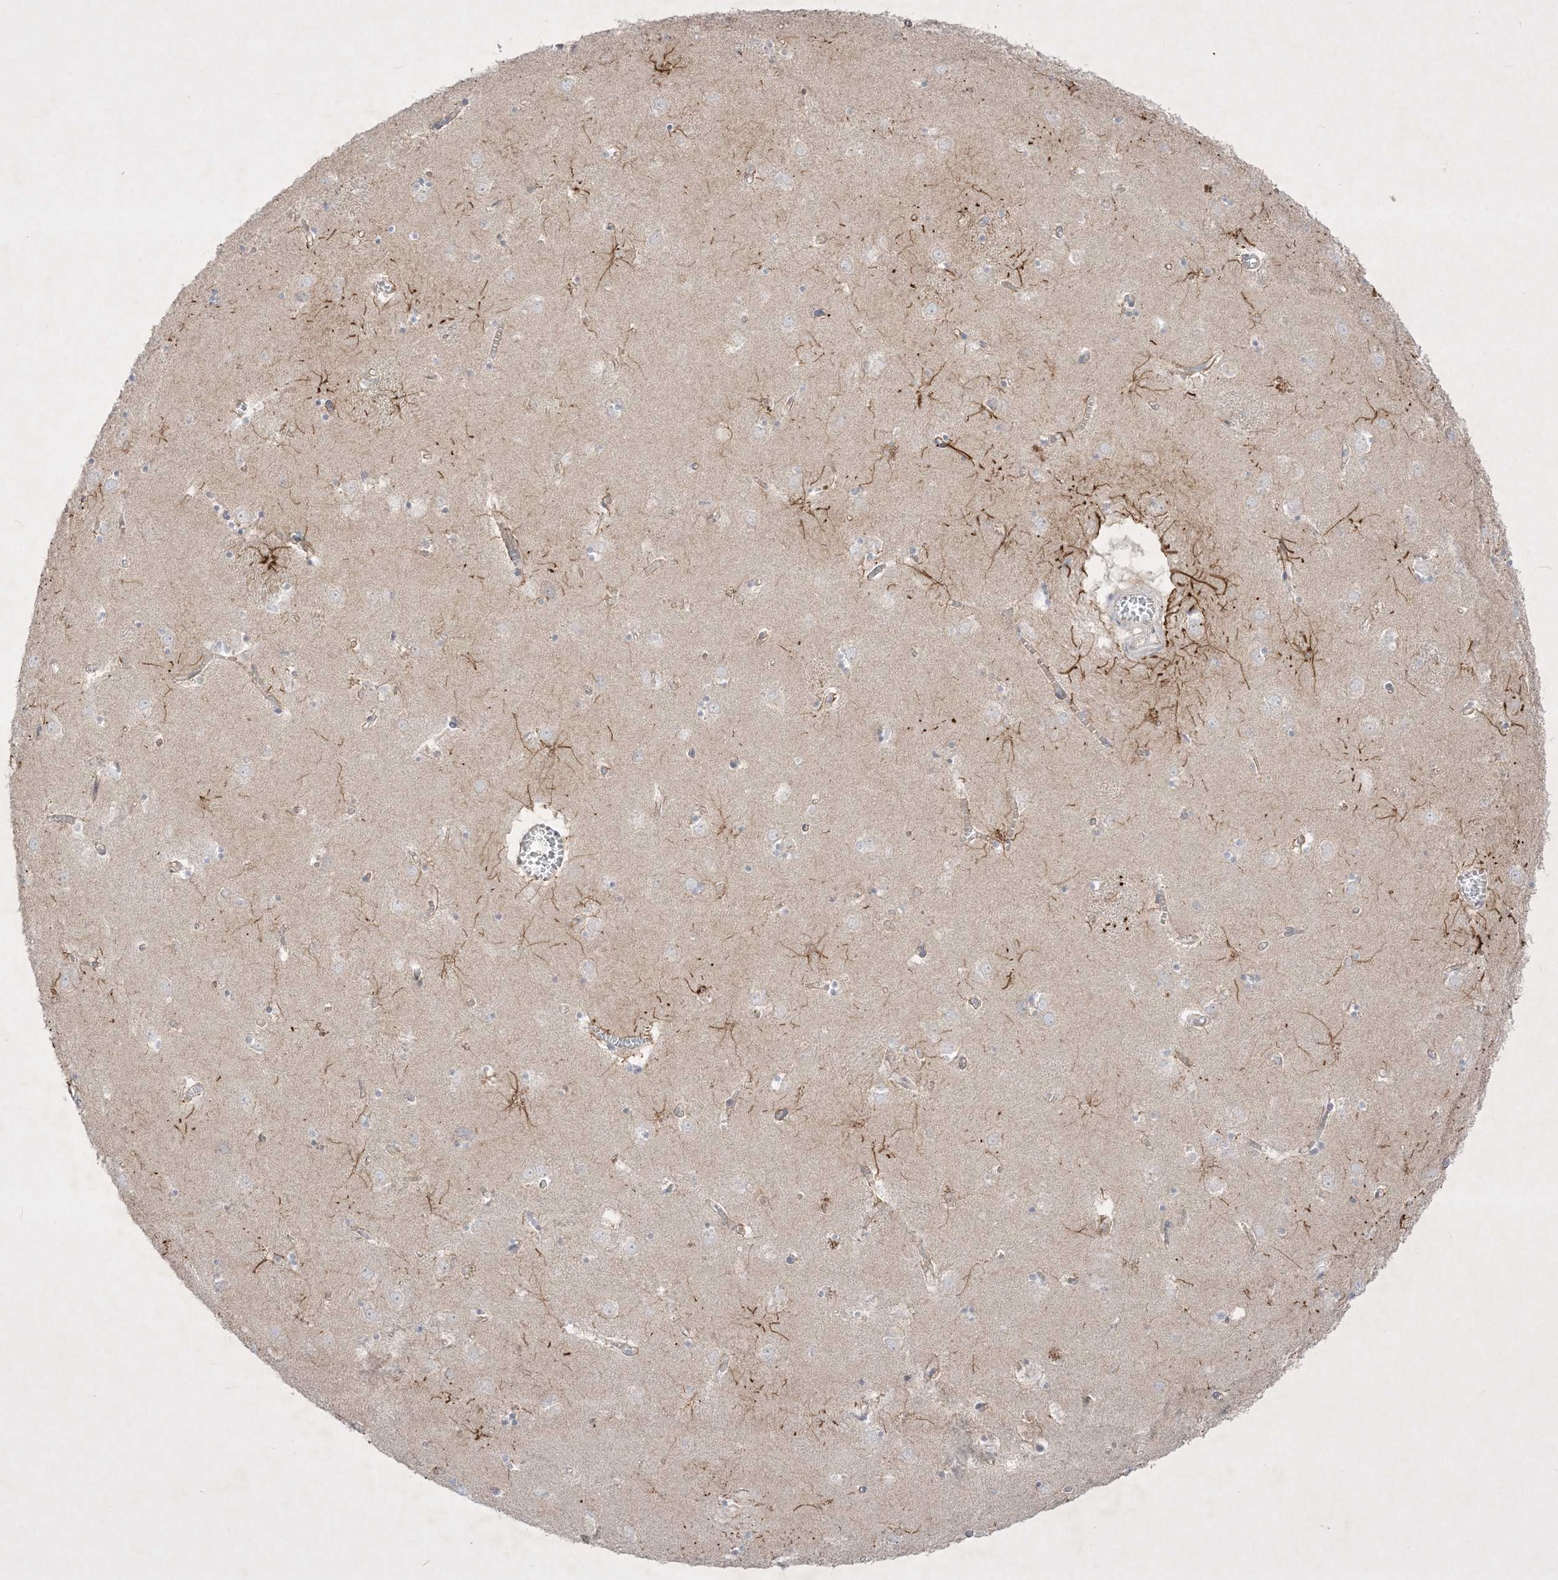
{"staining": {"intensity": "strong", "quantity": "<25%", "location": "cytoplasmic/membranous"}, "tissue": "caudate", "cell_type": "Glial cells", "image_type": "normal", "snomed": [{"axis": "morphology", "description": "Normal tissue, NOS"}, {"axis": "topography", "description": "Lateral ventricle wall"}], "caption": "High-power microscopy captured an immunohistochemistry (IHC) image of benign caudate, revealing strong cytoplasmic/membranous expression in approximately <25% of glial cells. Nuclei are stained in blue.", "gene": "PLEKHA3", "patient": {"sex": "male", "age": 70}}